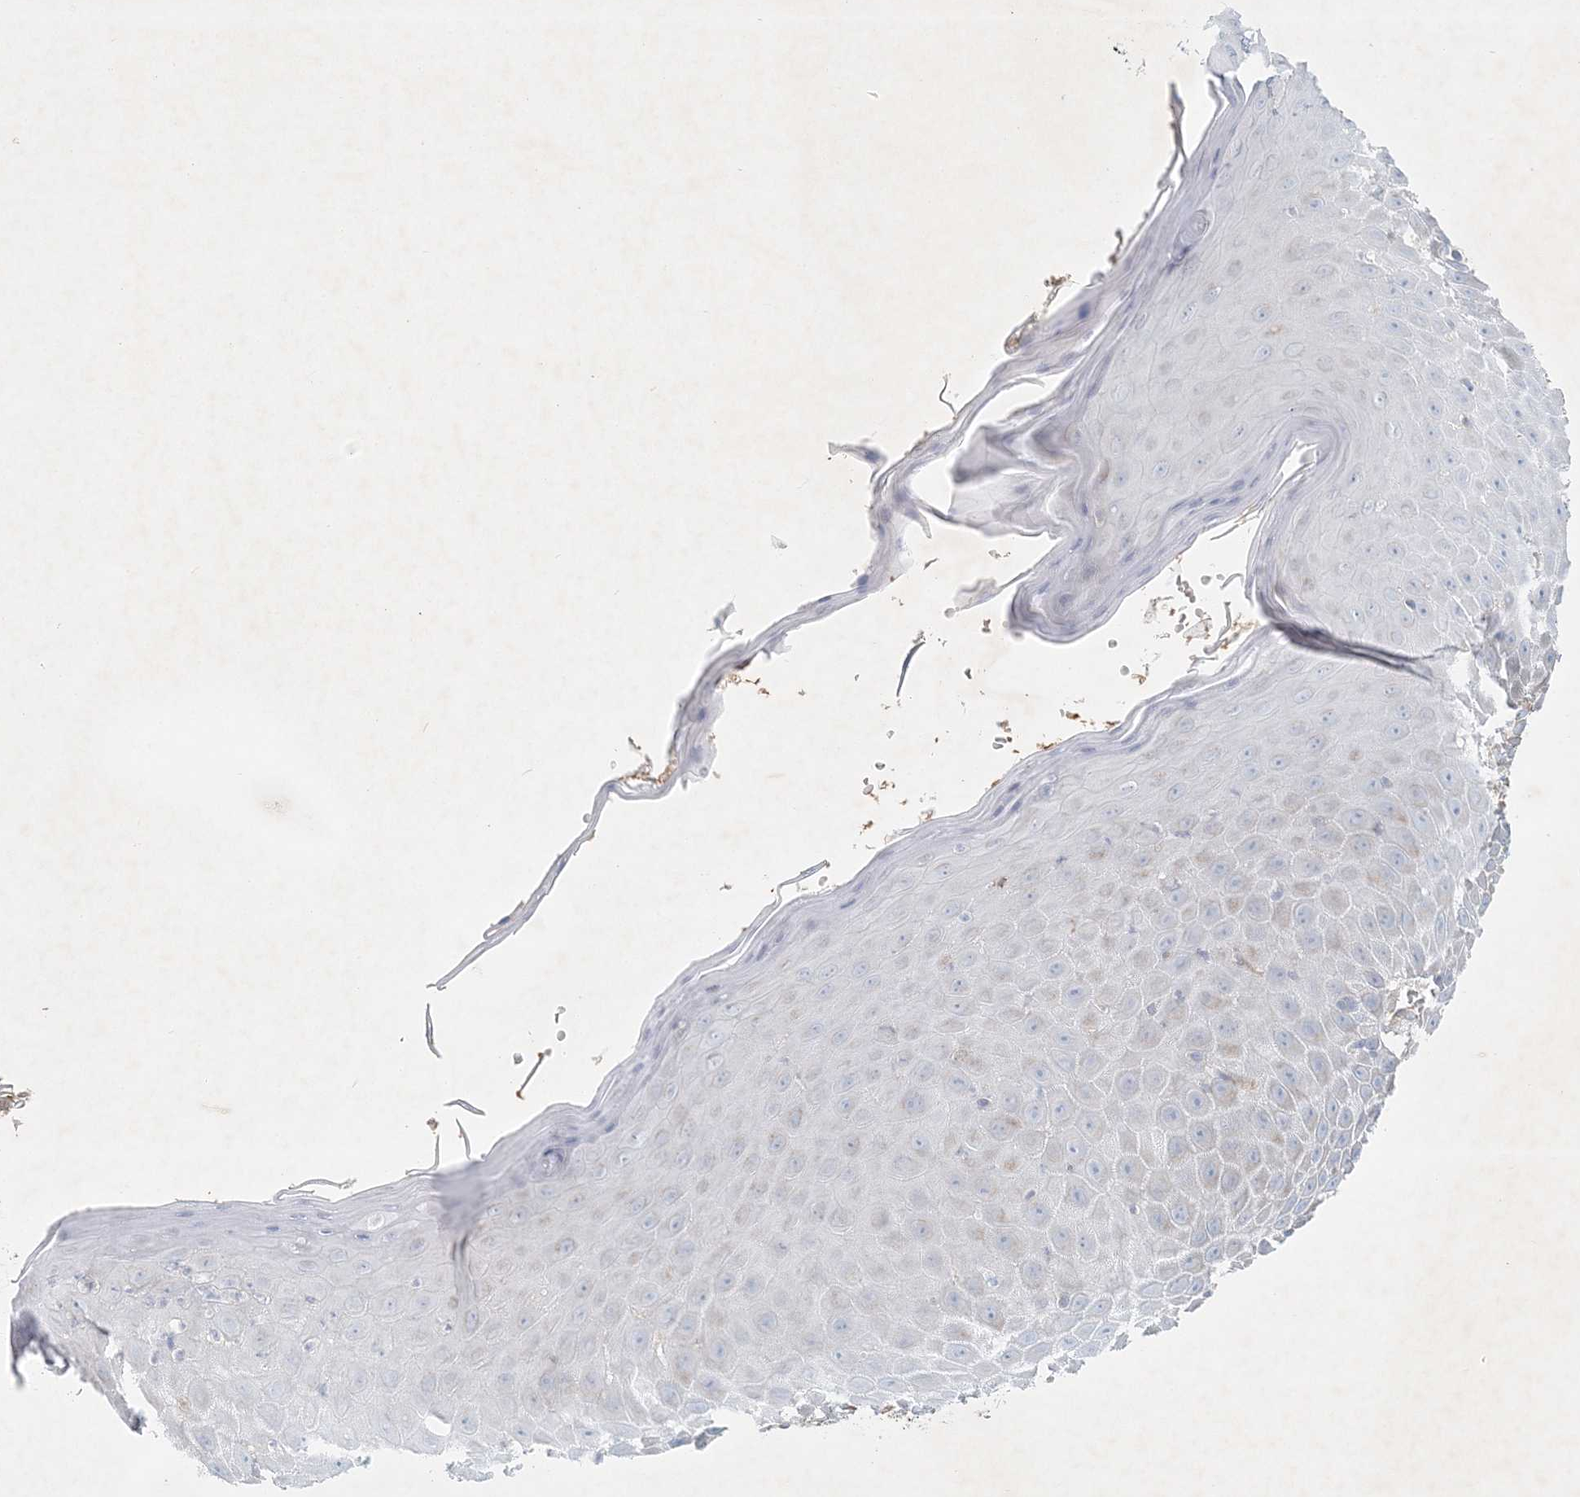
{"staining": {"intensity": "moderate", "quantity": "<25%", "location": "cytoplasmic/membranous"}, "tissue": "skin", "cell_type": "Epidermal cells", "image_type": "normal", "snomed": [{"axis": "morphology", "description": "Normal tissue, NOS"}, {"axis": "topography", "description": "Vulva"}], "caption": "This is a micrograph of IHC staining of unremarkable skin, which shows moderate expression in the cytoplasmic/membranous of epidermal cells.", "gene": "STK11IP", "patient": {"sex": "female", "age": 68}}